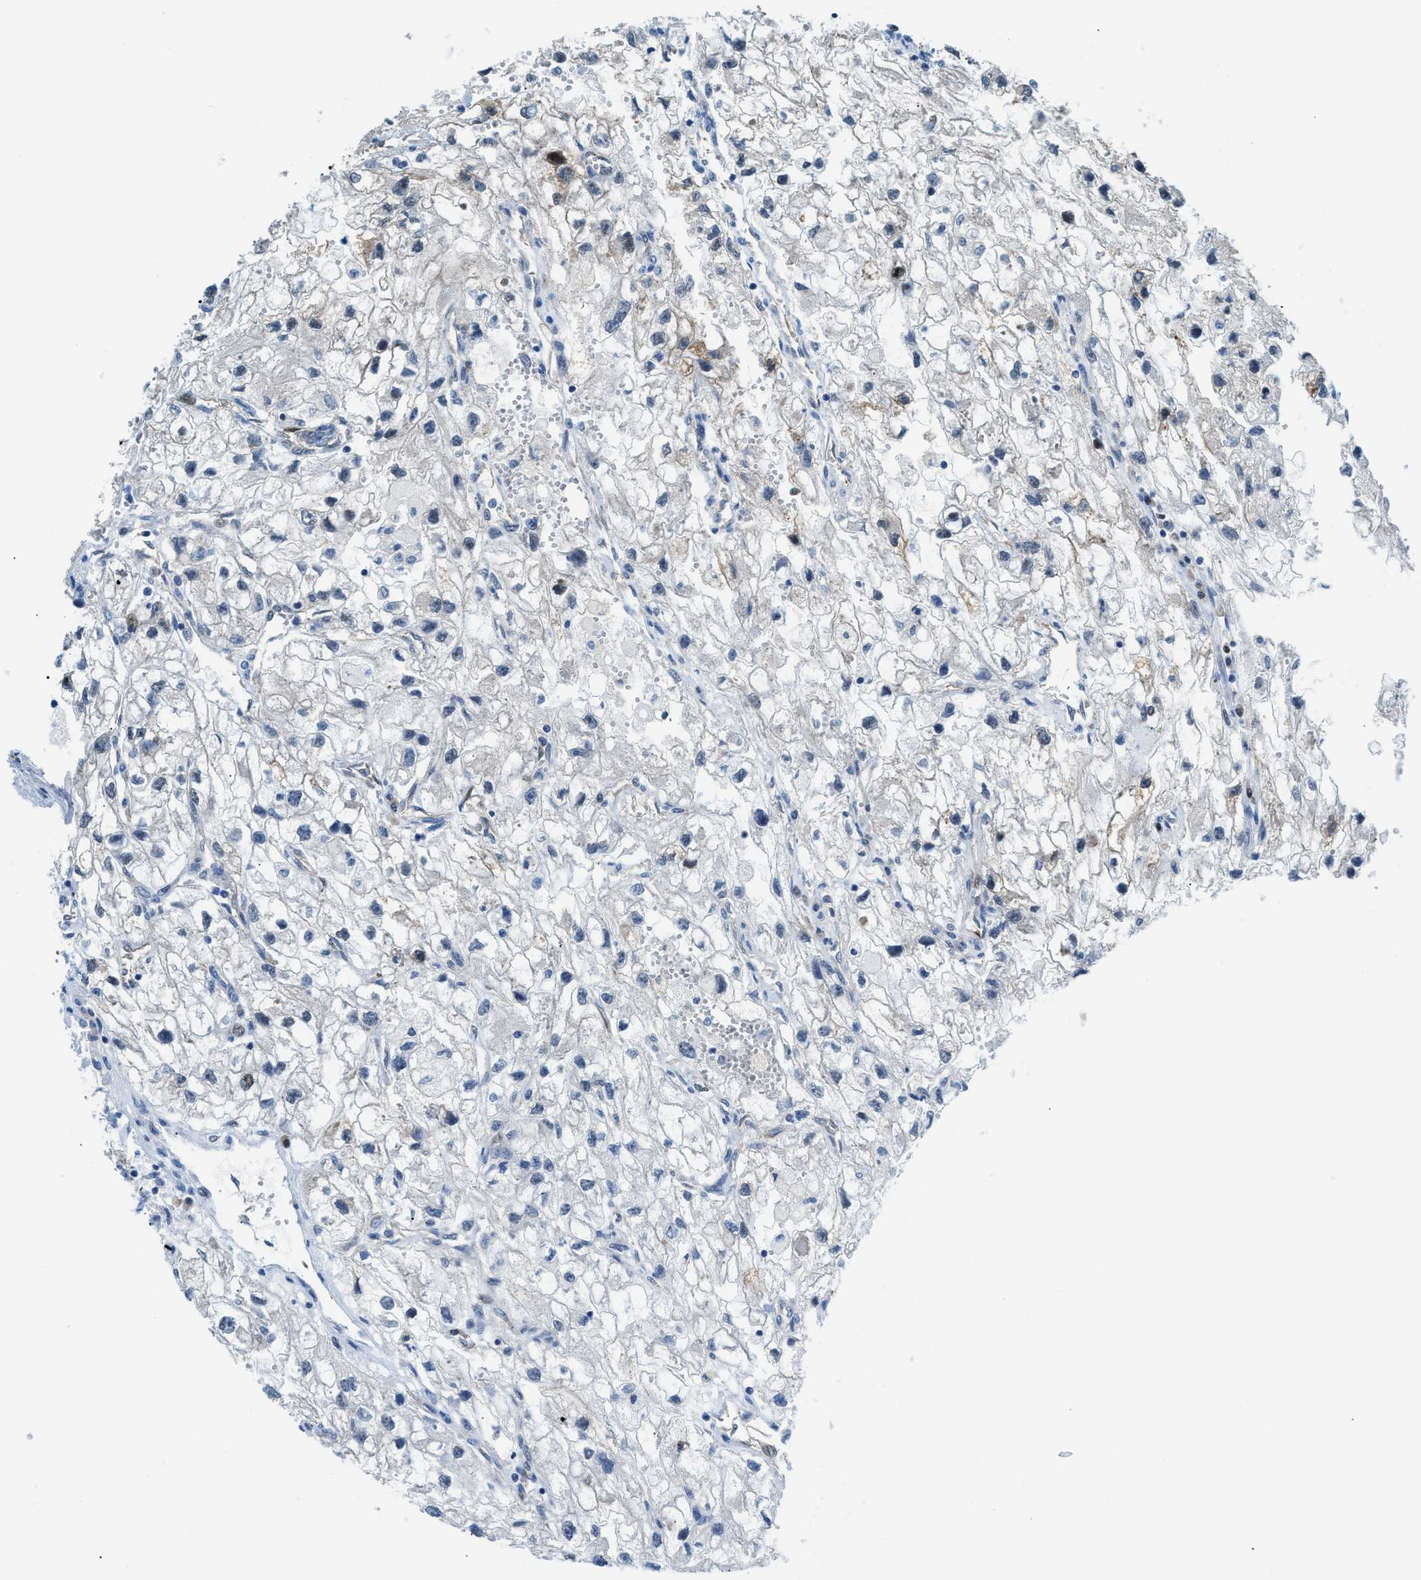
{"staining": {"intensity": "negative", "quantity": "none", "location": "none"}, "tissue": "renal cancer", "cell_type": "Tumor cells", "image_type": "cancer", "snomed": [{"axis": "morphology", "description": "Adenocarcinoma, NOS"}, {"axis": "topography", "description": "Kidney"}], "caption": "Tumor cells show no significant positivity in adenocarcinoma (renal).", "gene": "YWHAE", "patient": {"sex": "female", "age": 70}}